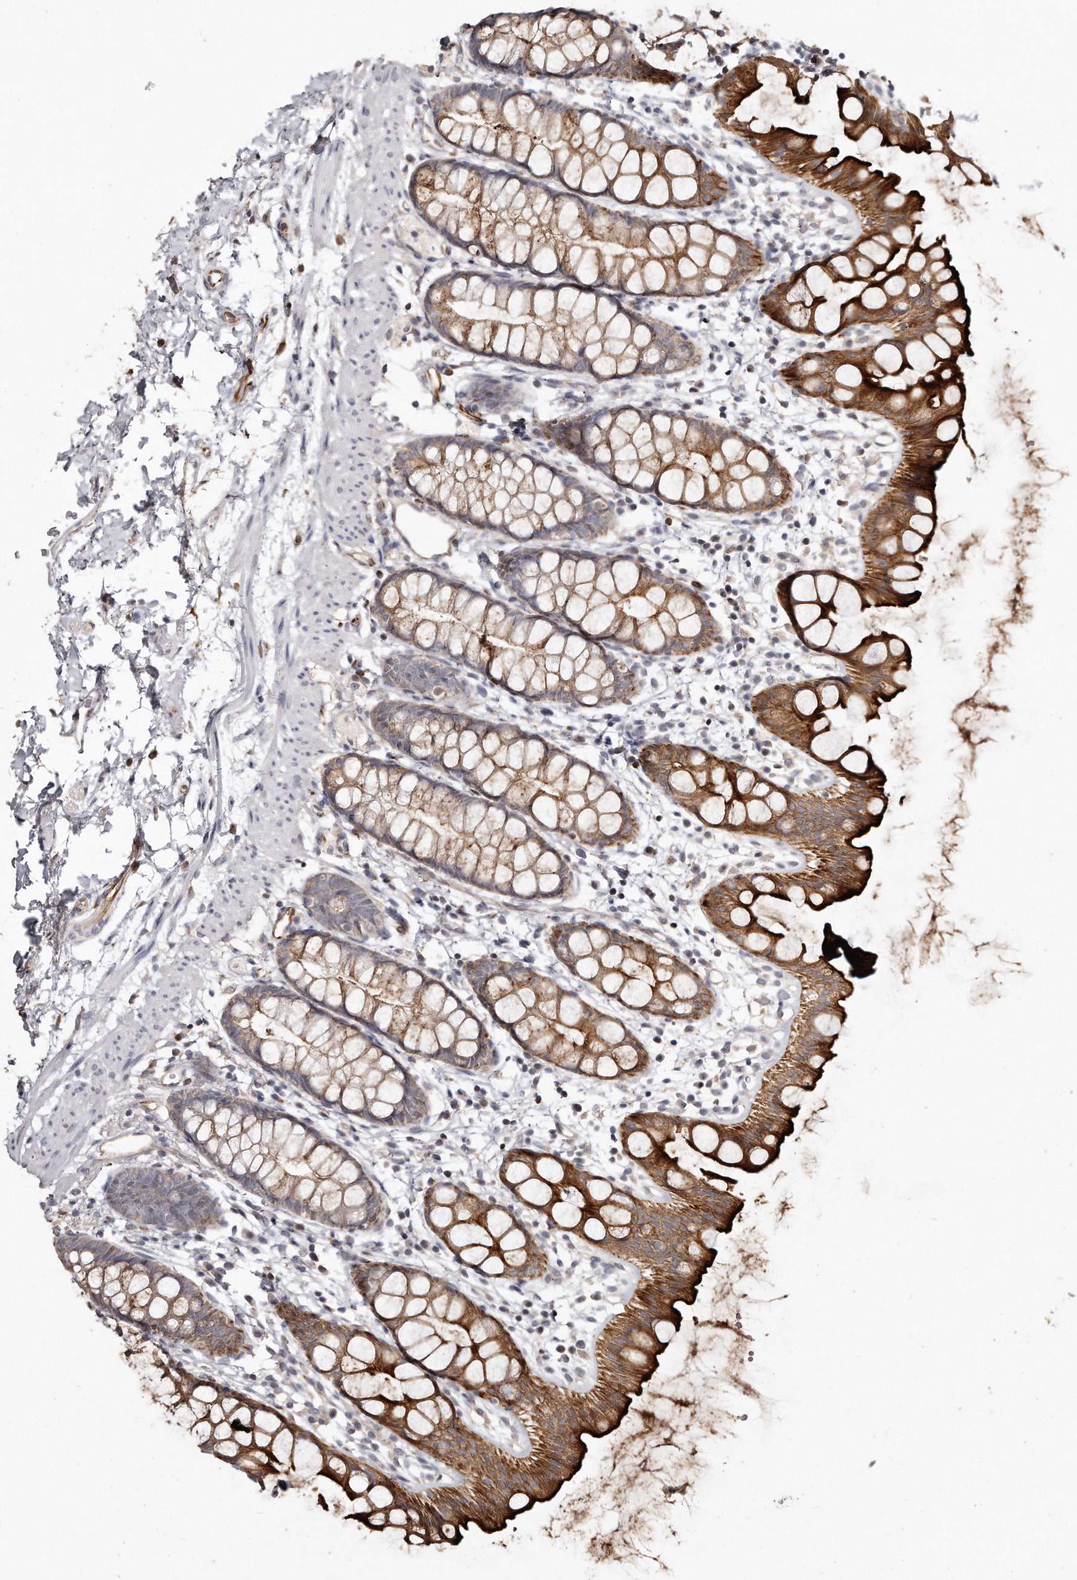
{"staining": {"intensity": "strong", "quantity": ">75%", "location": "cytoplasmic/membranous"}, "tissue": "rectum", "cell_type": "Glandular cells", "image_type": "normal", "snomed": [{"axis": "morphology", "description": "Normal tissue, NOS"}, {"axis": "topography", "description": "Rectum"}], "caption": "Immunohistochemistry (IHC) staining of benign rectum, which reveals high levels of strong cytoplasmic/membranous staining in about >75% of glandular cells indicating strong cytoplasmic/membranous protein staining. The staining was performed using DAB (brown) for protein detection and nuclei were counterstained in hematoxylin (blue).", "gene": "ZYG11A", "patient": {"sex": "female", "age": 65}}